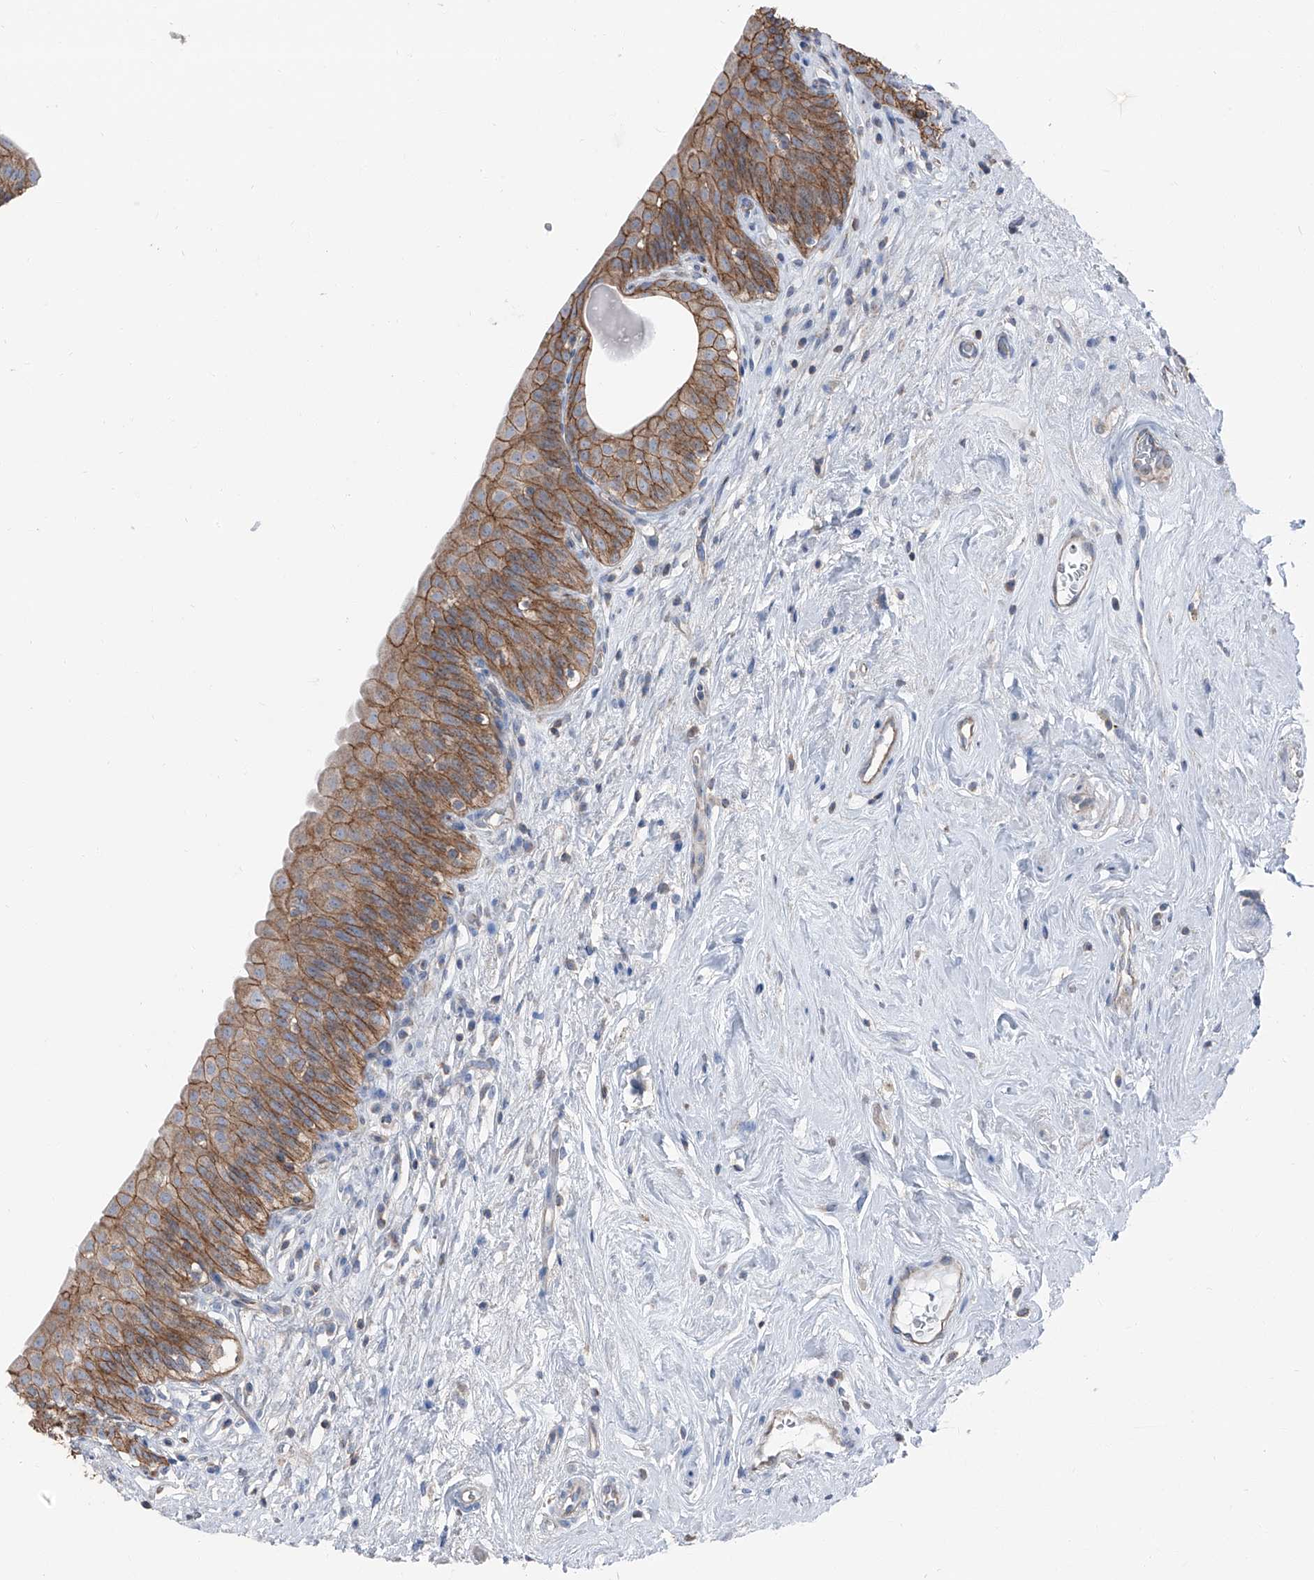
{"staining": {"intensity": "moderate", "quantity": ">75%", "location": "cytoplasmic/membranous"}, "tissue": "urinary bladder", "cell_type": "Urothelial cells", "image_type": "normal", "snomed": [{"axis": "morphology", "description": "Normal tissue, NOS"}, {"axis": "topography", "description": "Urinary bladder"}], "caption": "This is a histology image of immunohistochemistry (IHC) staining of unremarkable urinary bladder, which shows moderate expression in the cytoplasmic/membranous of urothelial cells.", "gene": "GPR142", "patient": {"sex": "male", "age": 83}}